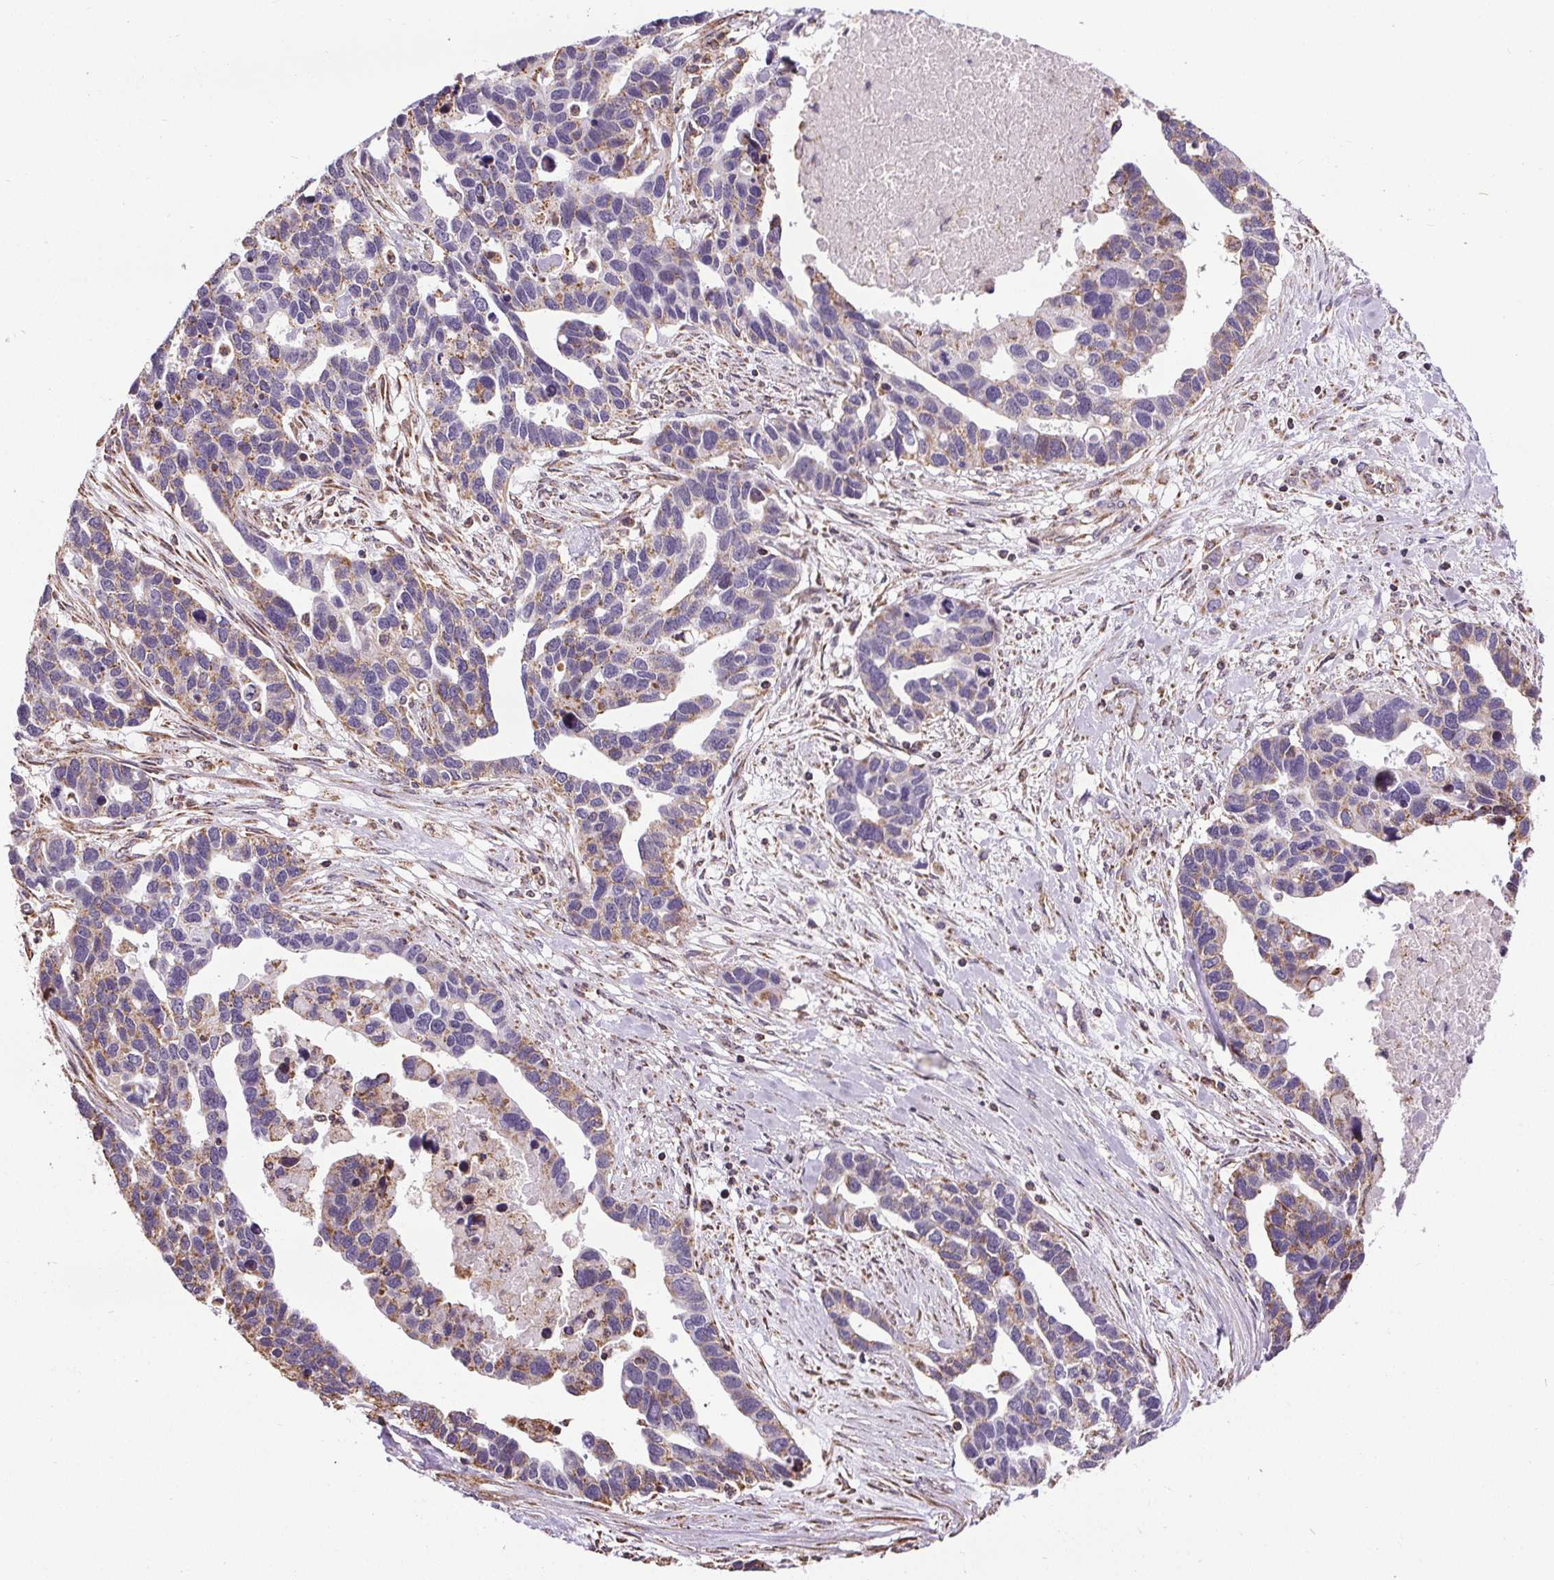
{"staining": {"intensity": "moderate", "quantity": "<25%", "location": "cytoplasmic/membranous"}, "tissue": "ovarian cancer", "cell_type": "Tumor cells", "image_type": "cancer", "snomed": [{"axis": "morphology", "description": "Cystadenocarcinoma, serous, NOS"}, {"axis": "topography", "description": "Ovary"}], "caption": "The micrograph shows a brown stain indicating the presence of a protein in the cytoplasmic/membranous of tumor cells in ovarian cancer. Nuclei are stained in blue.", "gene": "ZNF548", "patient": {"sex": "female", "age": 54}}